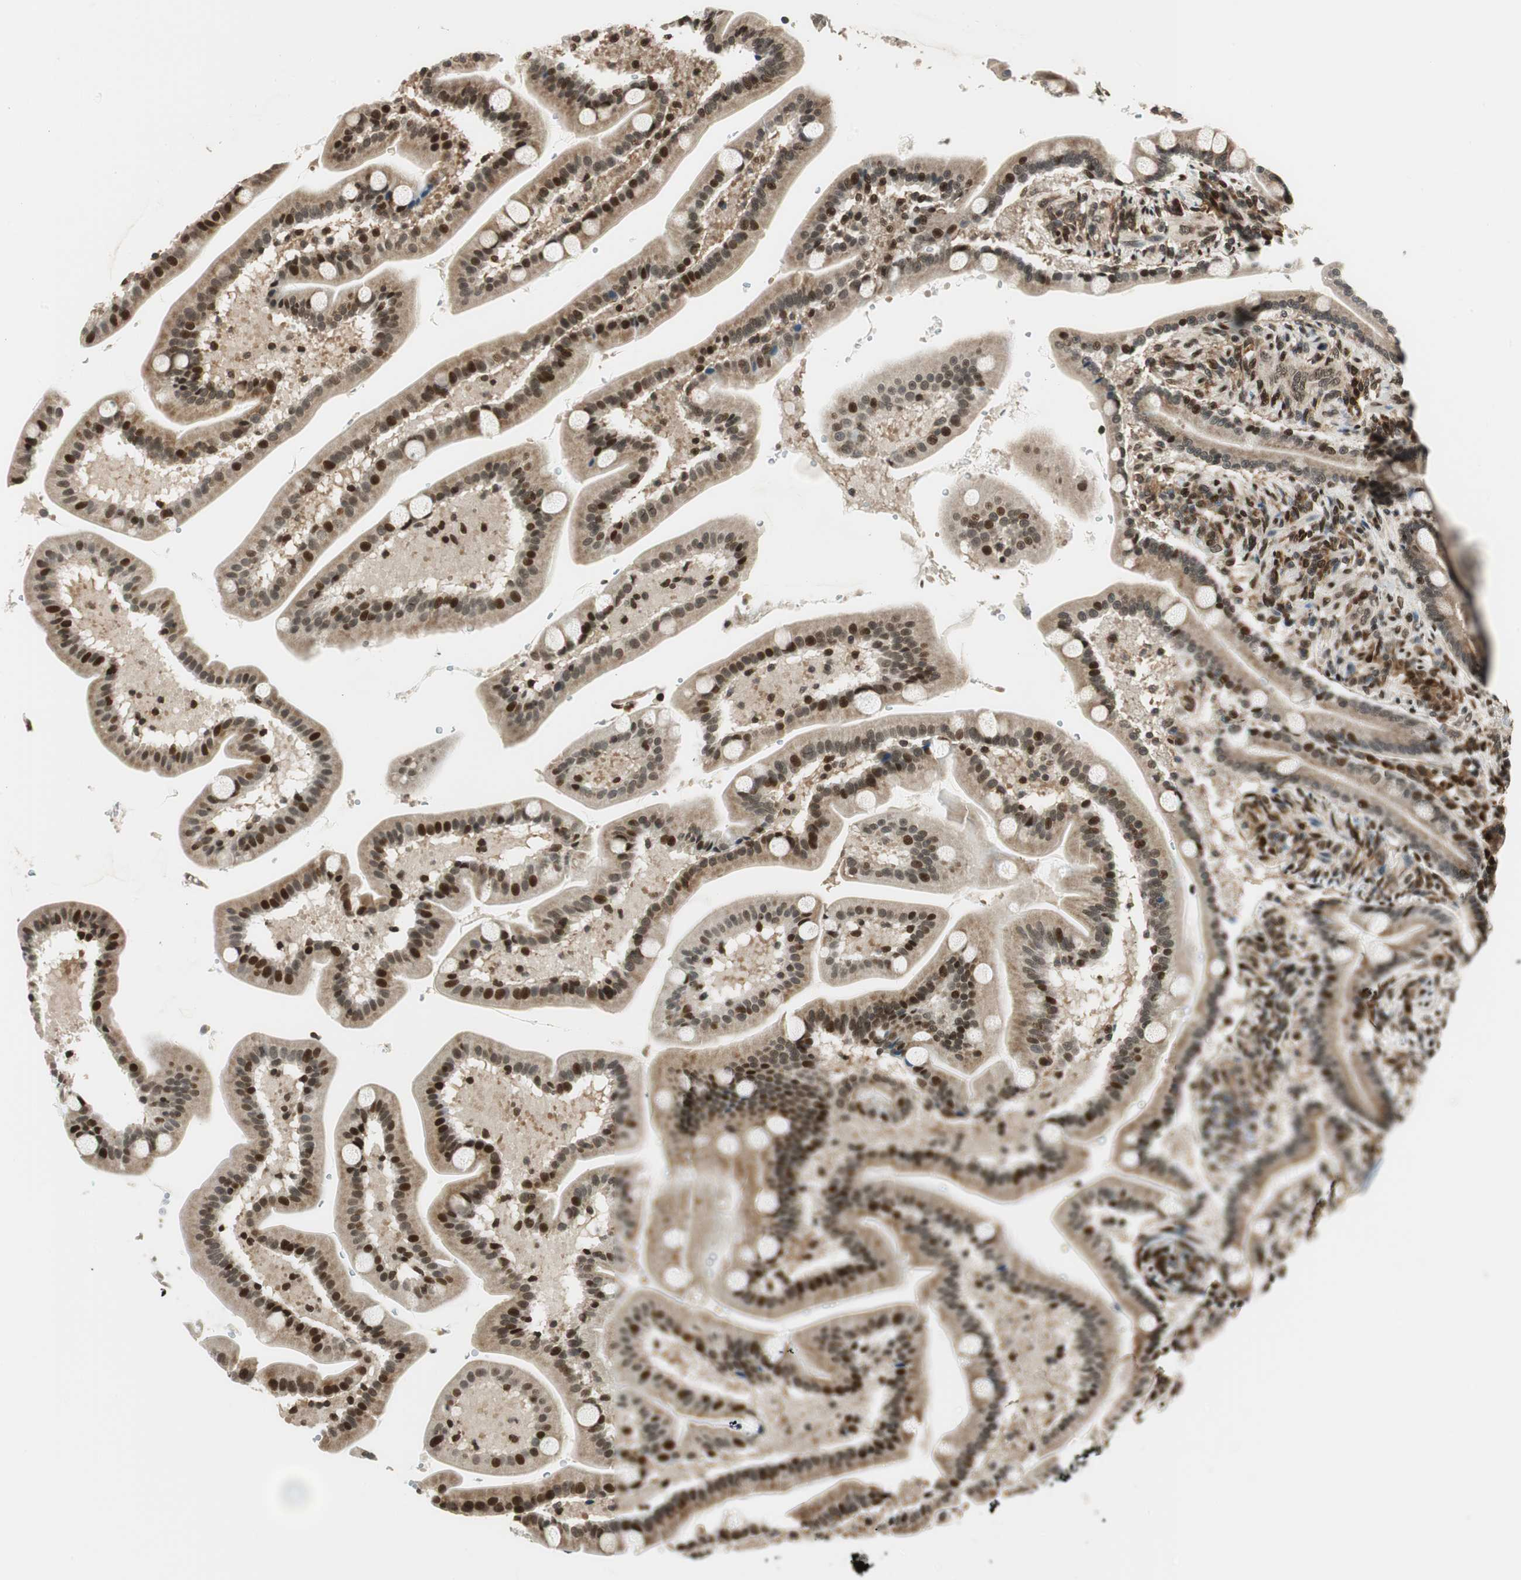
{"staining": {"intensity": "strong", "quantity": "25%-75%", "location": "cytoplasmic/membranous,nuclear"}, "tissue": "duodenum", "cell_type": "Glandular cells", "image_type": "normal", "snomed": [{"axis": "morphology", "description": "Normal tissue, NOS"}, {"axis": "topography", "description": "Duodenum"}], "caption": "Immunohistochemical staining of benign human duodenum reveals 25%-75% levels of strong cytoplasmic/membranous,nuclear protein positivity in about 25%-75% of glandular cells.", "gene": "RING1", "patient": {"sex": "male", "age": 54}}